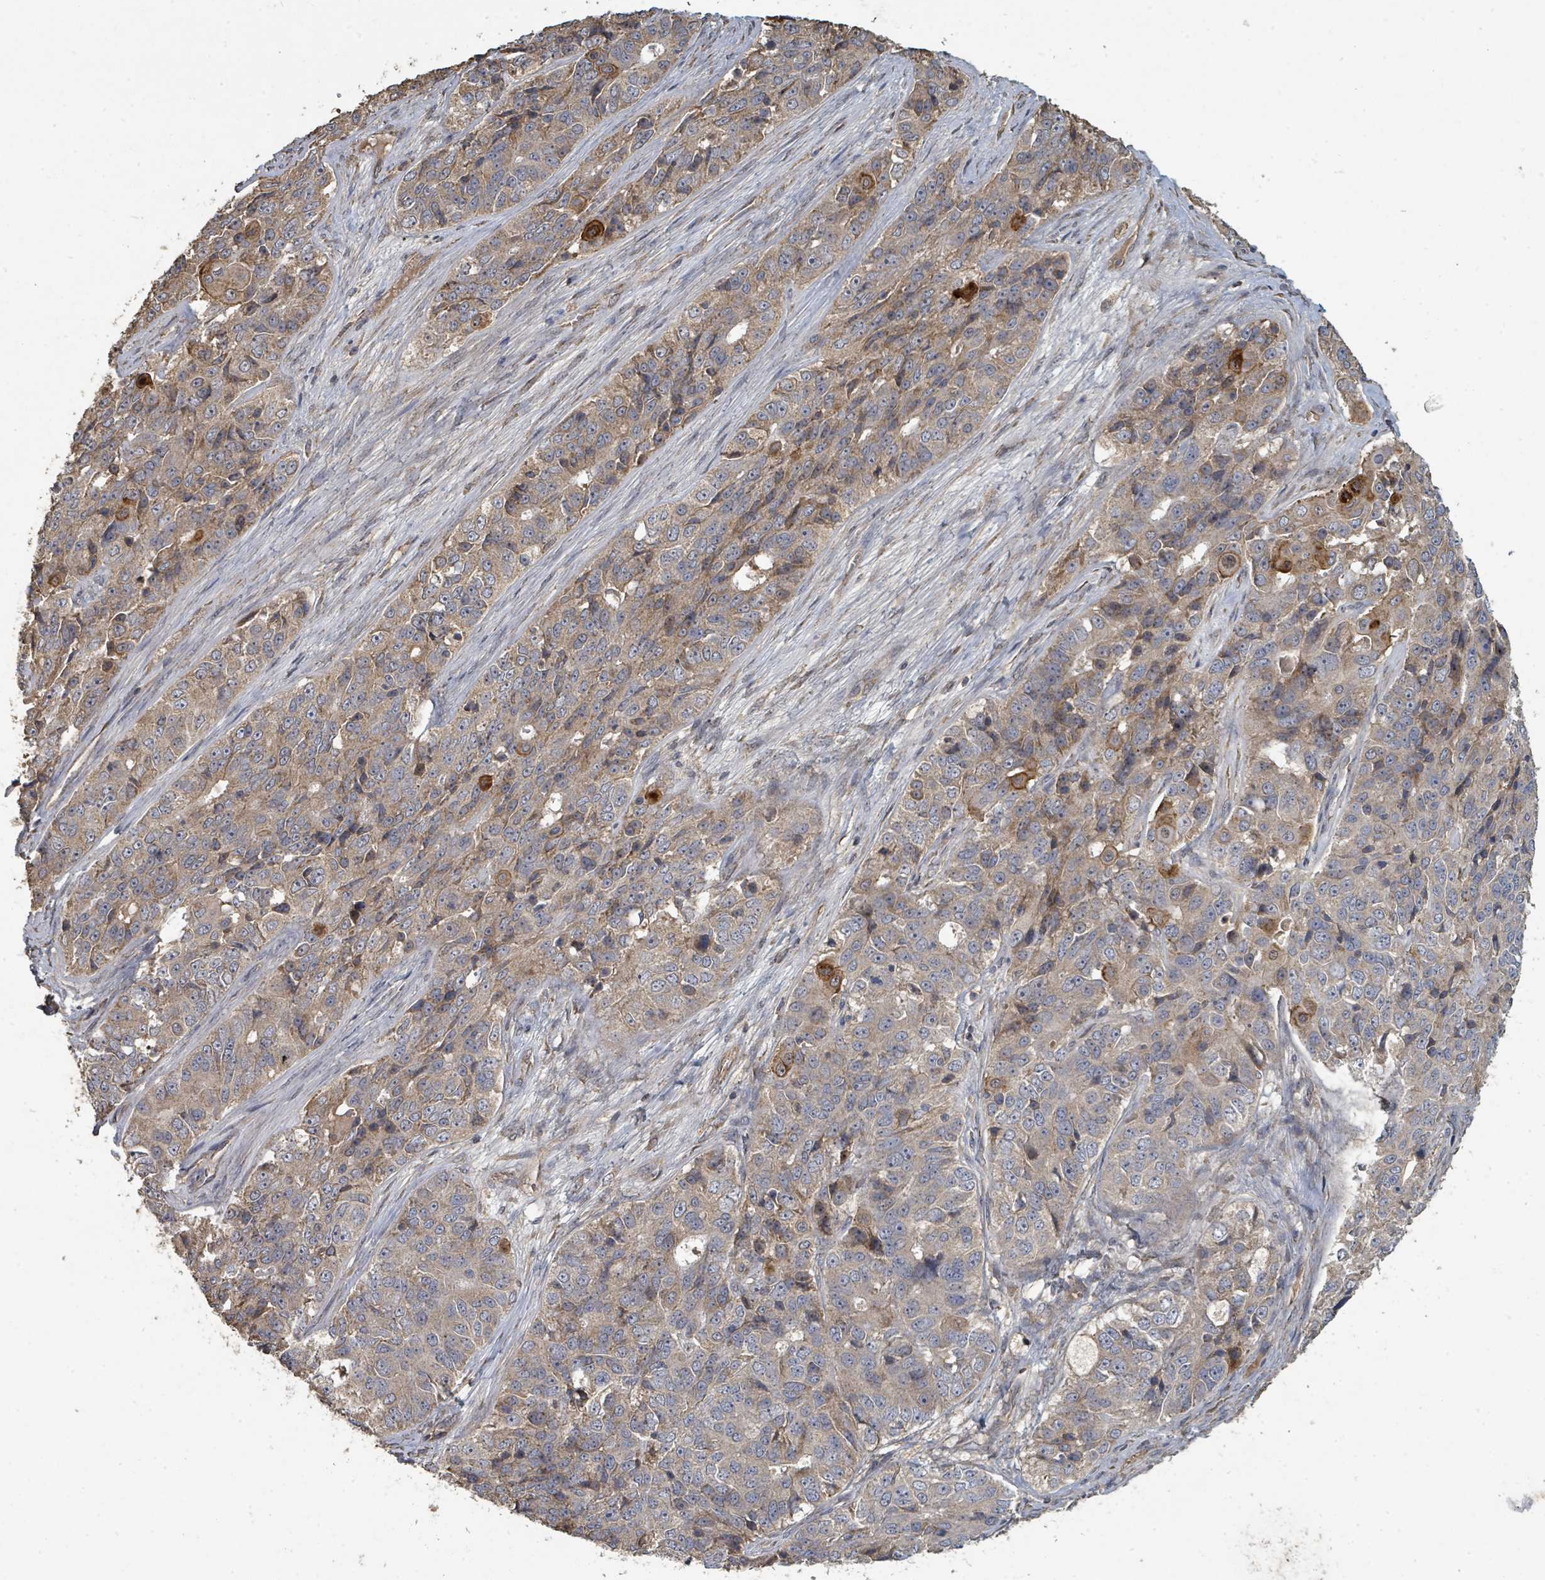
{"staining": {"intensity": "moderate", "quantity": "25%-75%", "location": "cytoplasmic/membranous"}, "tissue": "ovarian cancer", "cell_type": "Tumor cells", "image_type": "cancer", "snomed": [{"axis": "morphology", "description": "Carcinoma, endometroid"}, {"axis": "topography", "description": "Ovary"}], "caption": "This photomicrograph shows ovarian cancer stained with IHC to label a protein in brown. The cytoplasmic/membranous of tumor cells show moderate positivity for the protein. Nuclei are counter-stained blue.", "gene": "WDFY1", "patient": {"sex": "female", "age": 51}}